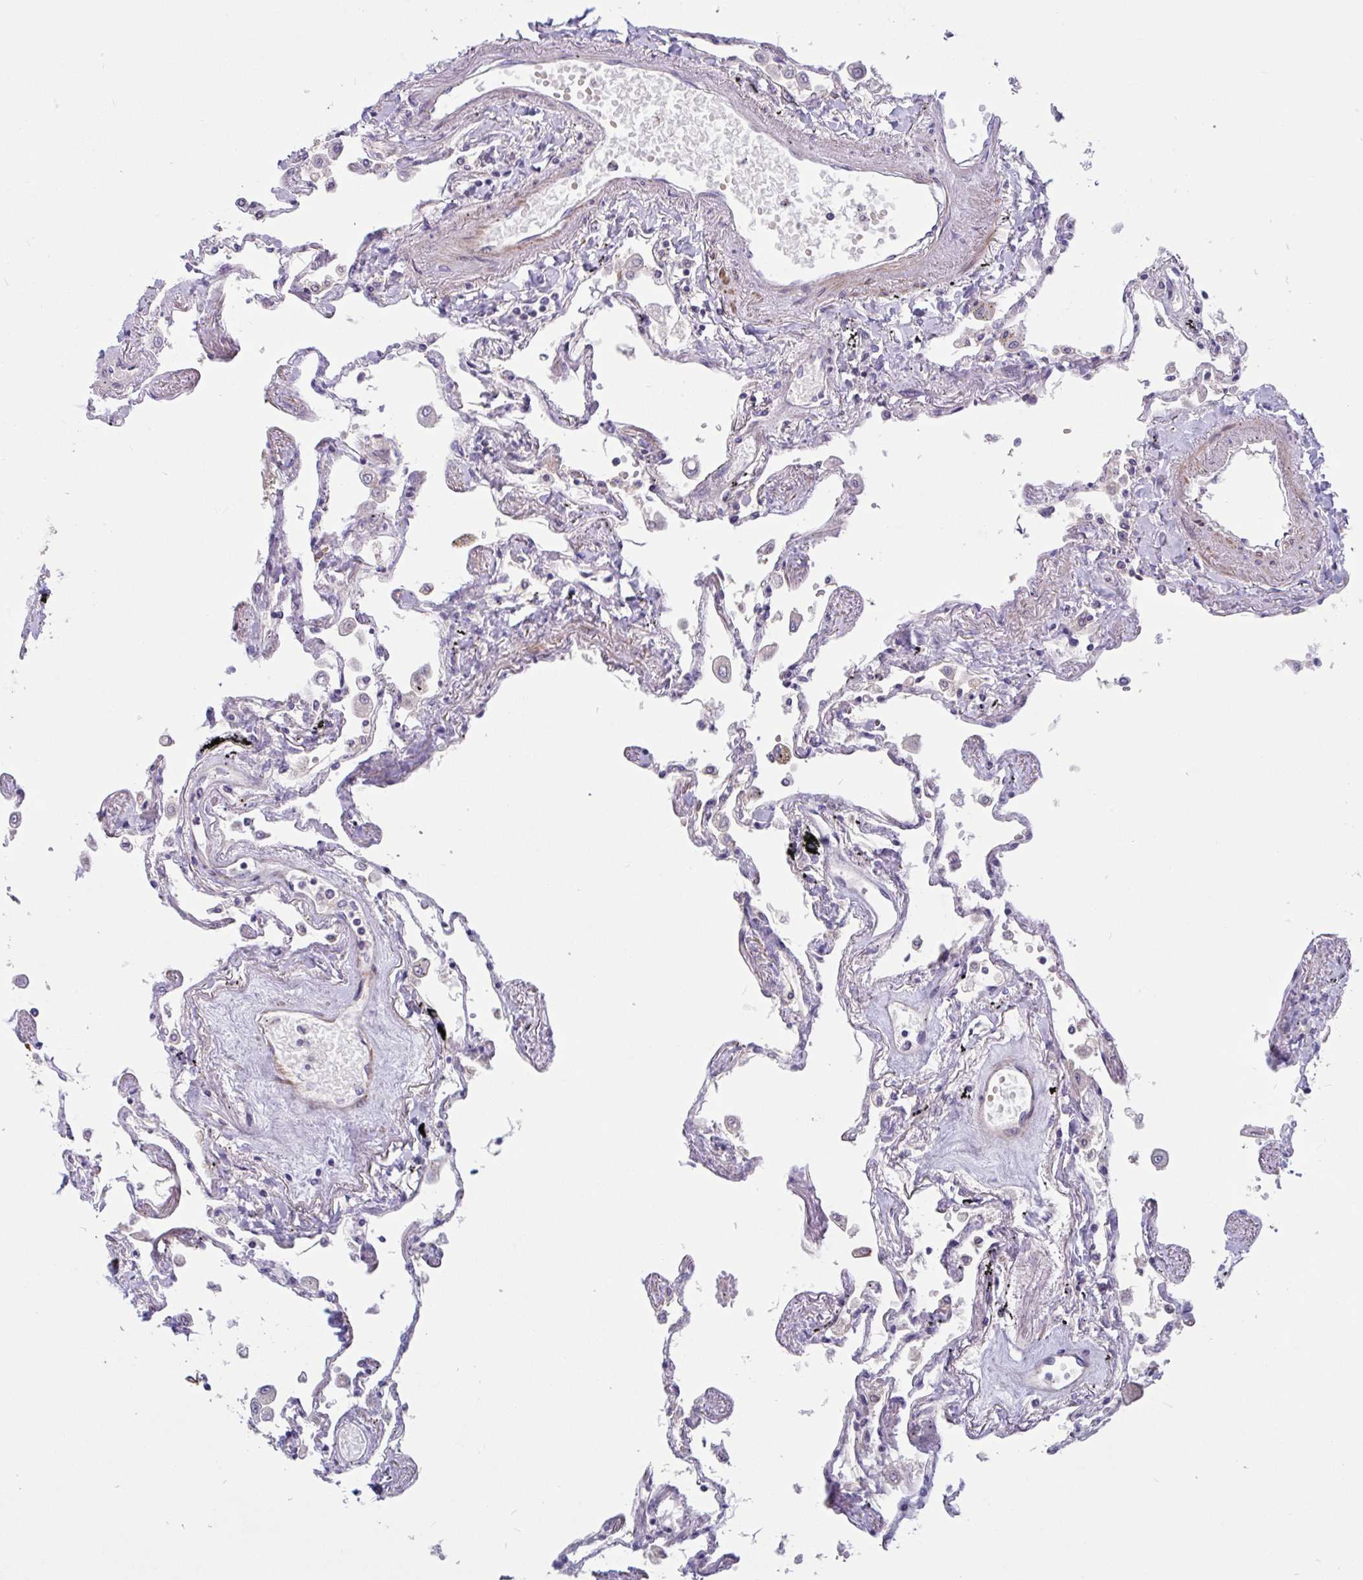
{"staining": {"intensity": "negative", "quantity": "none", "location": "none"}, "tissue": "lung", "cell_type": "Alveolar cells", "image_type": "normal", "snomed": [{"axis": "morphology", "description": "Normal tissue, NOS"}, {"axis": "morphology", "description": "Adenocarcinoma, NOS"}, {"axis": "topography", "description": "Cartilage tissue"}, {"axis": "topography", "description": "Lung"}], "caption": "IHC image of normal lung stained for a protein (brown), which displays no staining in alveolar cells.", "gene": "TANK", "patient": {"sex": "female", "age": 67}}